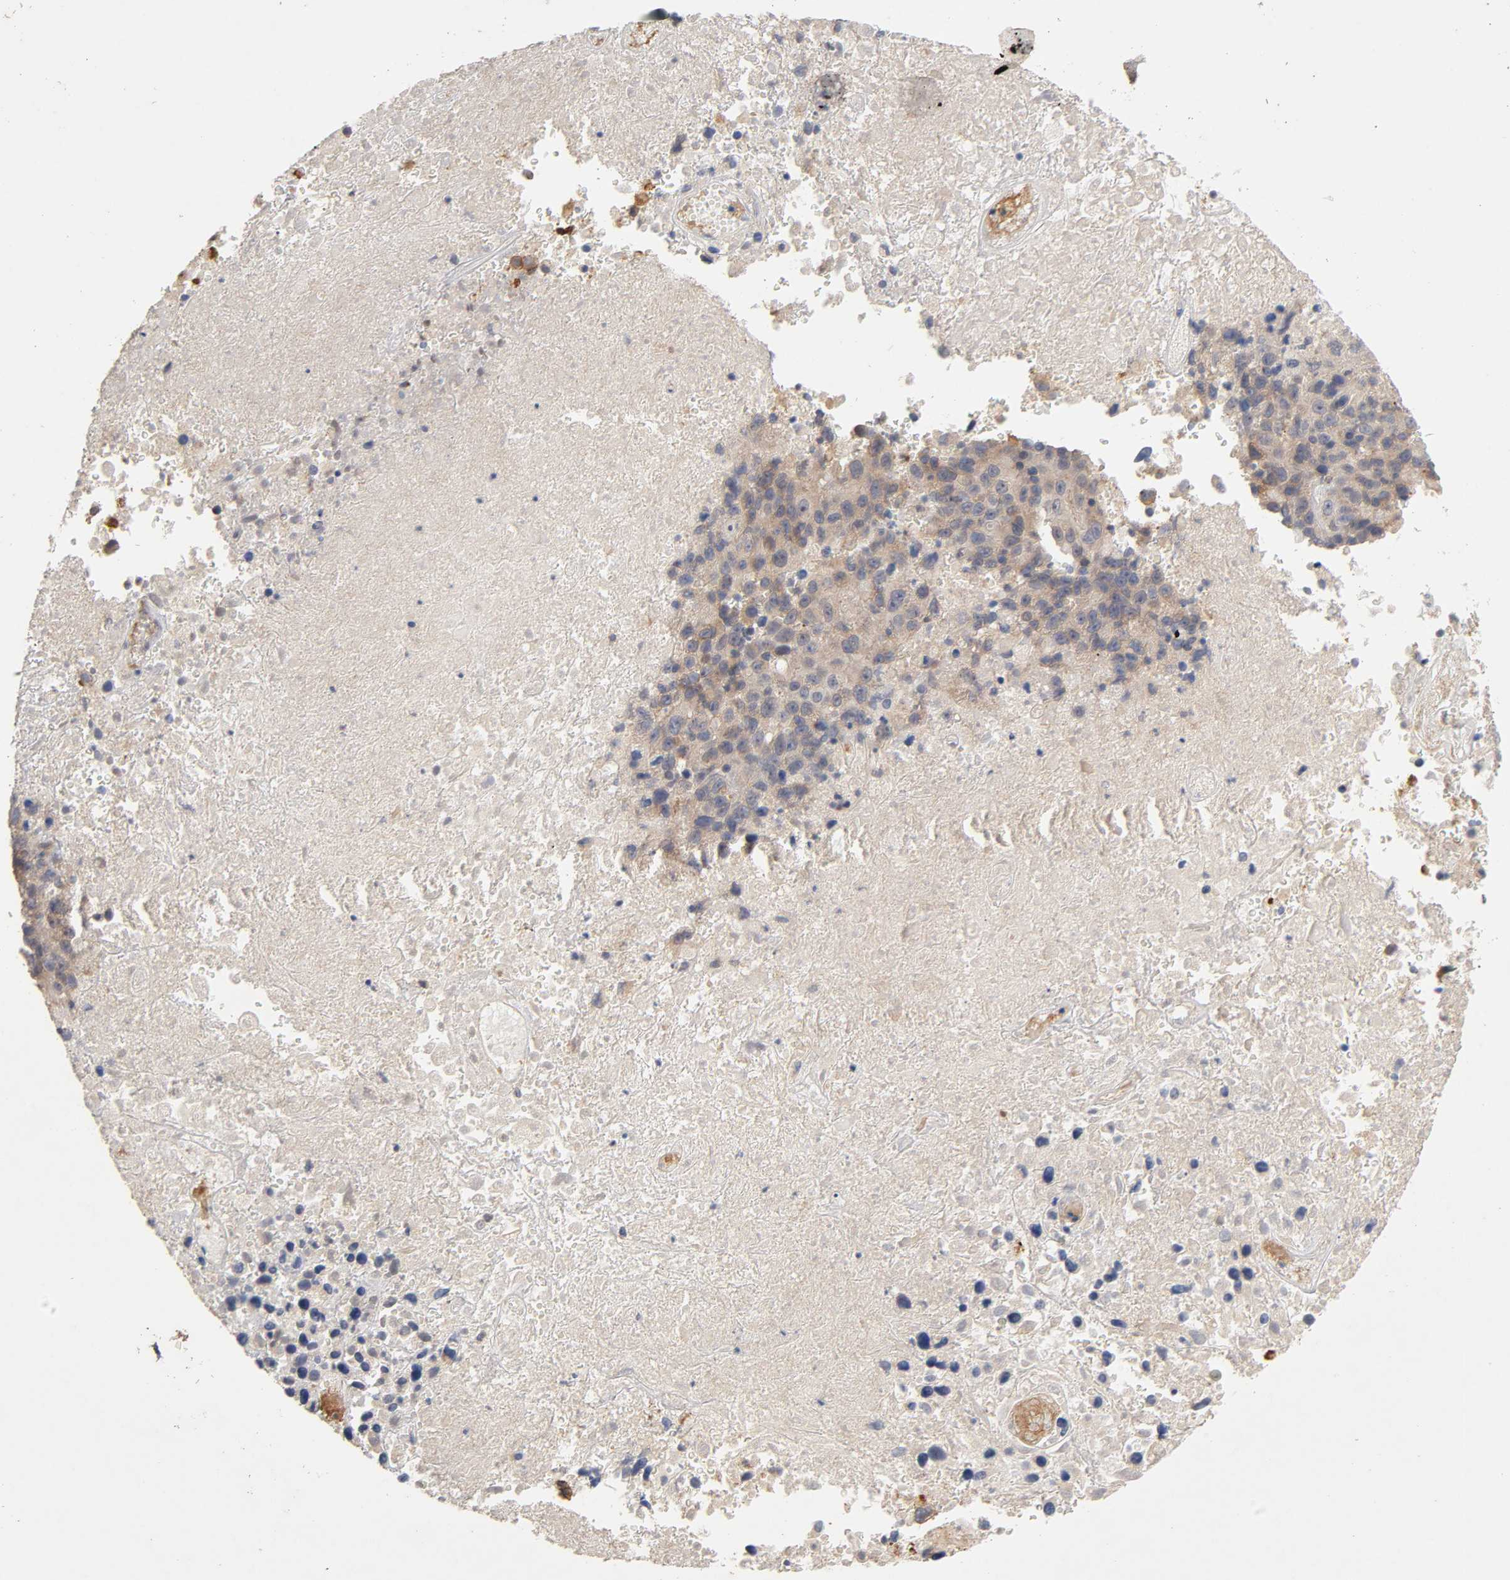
{"staining": {"intensity": "moderate", "quantity": ">75%", "location": "cytoplasmic/membranous"}, "tissue": "melanoma", "cell_type": "Tumor cells", "image_type": "cancer", "snomed": [{"axis": "morphology", "description": "Malignant melanoma, Metastatic site"}, {"axis": "topography", "description": "Cerebral cortex"}], "caption": "Immunohistochemical staining of melanoma shows medium levels of moderate cytoplasmic/membranous staining in approximately >75% of tumor cells. The staining is performed using DAB brown chromogen to label protein expression. The nuclei are counter-stained blue using hematoxylin.", "gene": "PDZD11", "patient": {"sex": "female", "age": 52}}